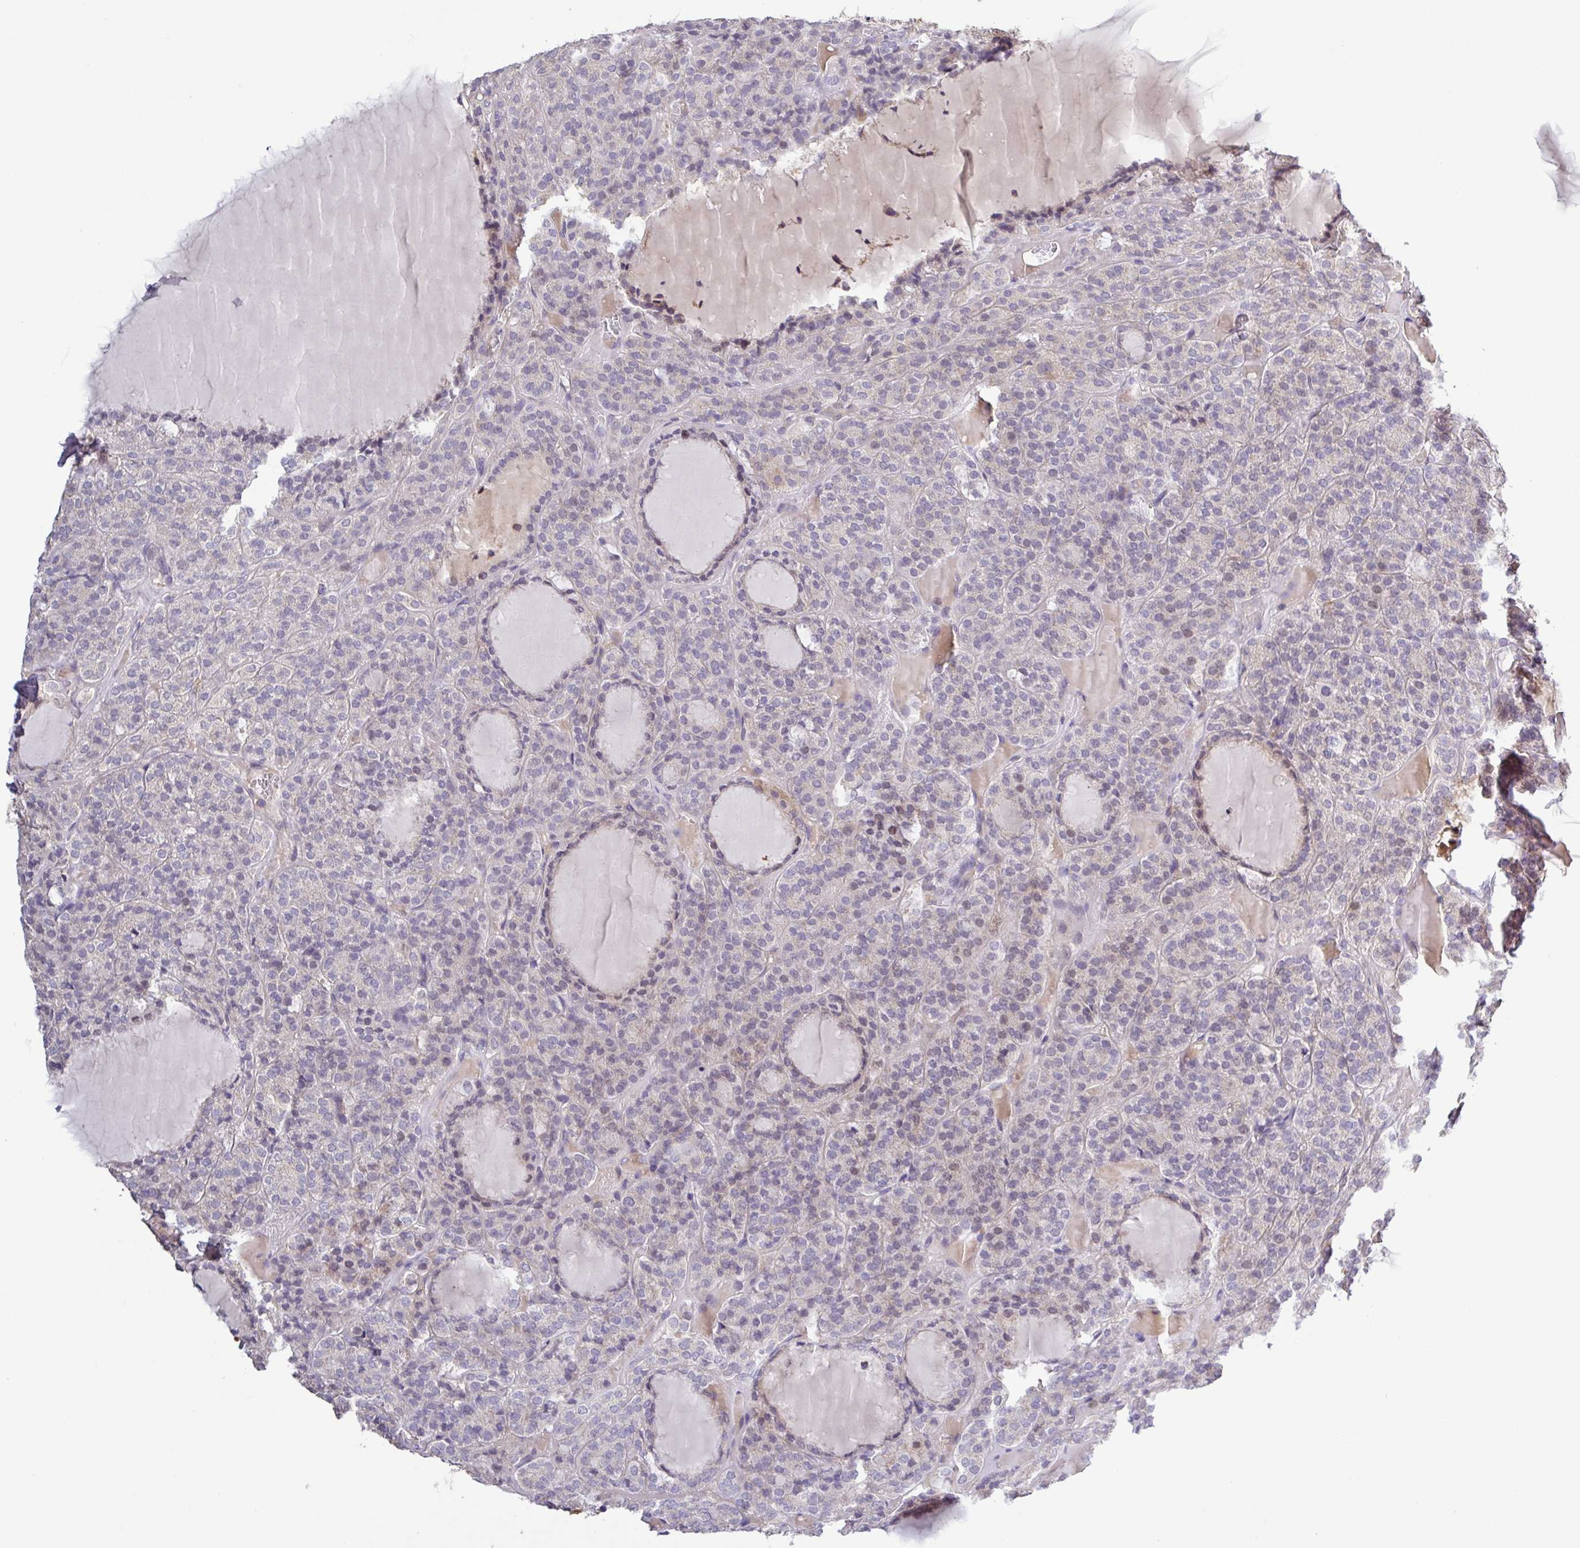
{"staining": {"intensity": "negative", "quantity": "none", "location": "none"}, "tissue": "thyroid cancer", "cell_type": "Tumor cells", "image_type": "cancer", "snomed": [{"axis": "morphology", "description": "Follicular adenoma carcinoma, NOS"}, {"axis": "topography", "description": "Thyroid gland"}], "caption": "High magnification brightfield microscopy of thyroid cancer stained with DAB (3,3'-diaminobenzidine) (brown) and counterstained with hematoxylin (blue): tumor cells show no significant positivity.", "gene": "SFTPB", "patient": {"sex": "female", "age": 63}}